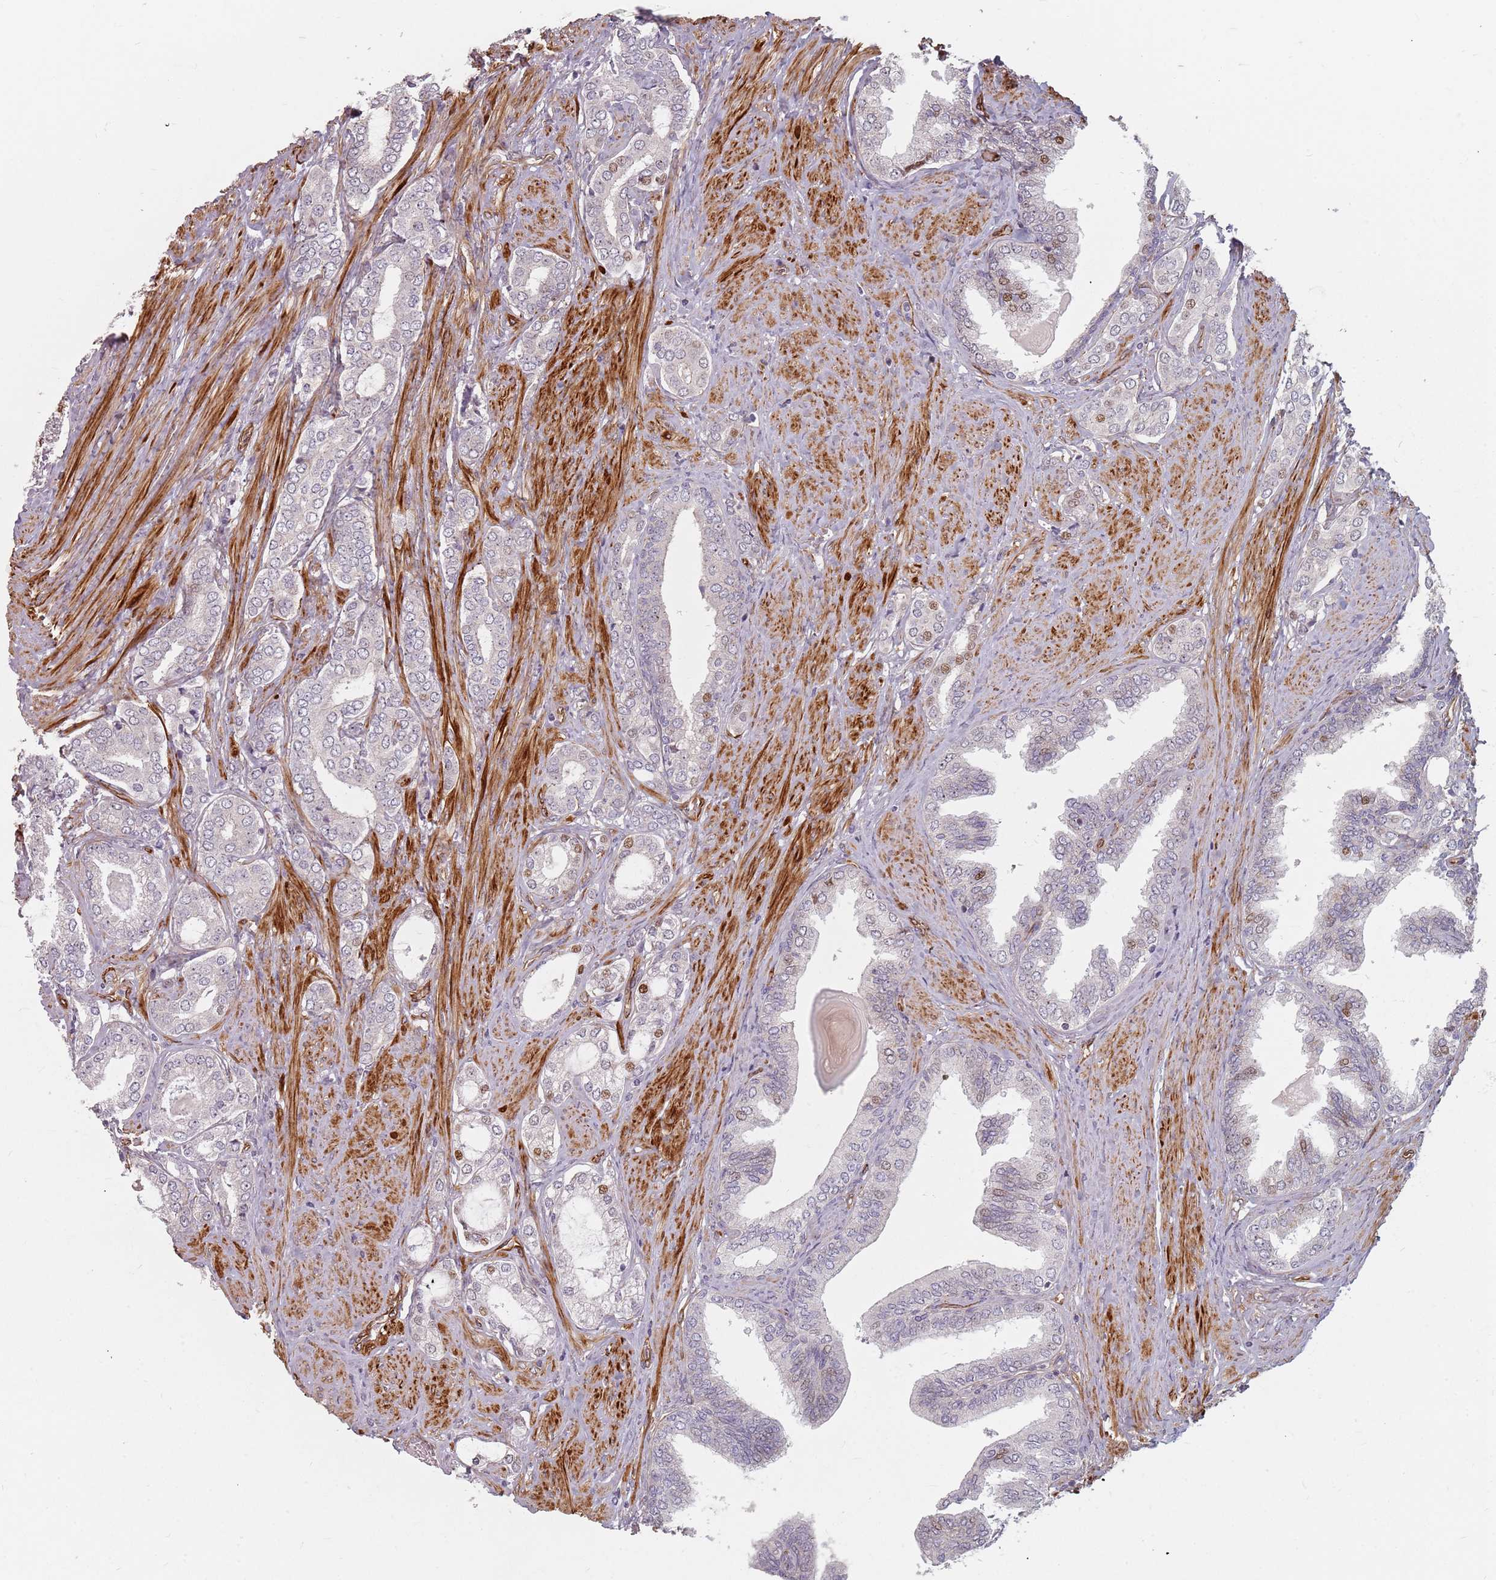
{"staining": {"intensity": "negative", "quantity": "none", "location": "none"}, "tissue": "prostate cancer", "cell_type": "Tumor cells", "image_type": "cancer", "snomed": [{"axis": "morphology", "description": "Adenocarcinoma, High grade"}, {"axis": "topography", "description": "Prostate"}], "caption": "Tumor cells are negative for brown protein staining in prostate cancer (adenocarcinoma (high-grade)).", "gene": "GAS2L3", "patient": {"sex": "male", "age": 71}}